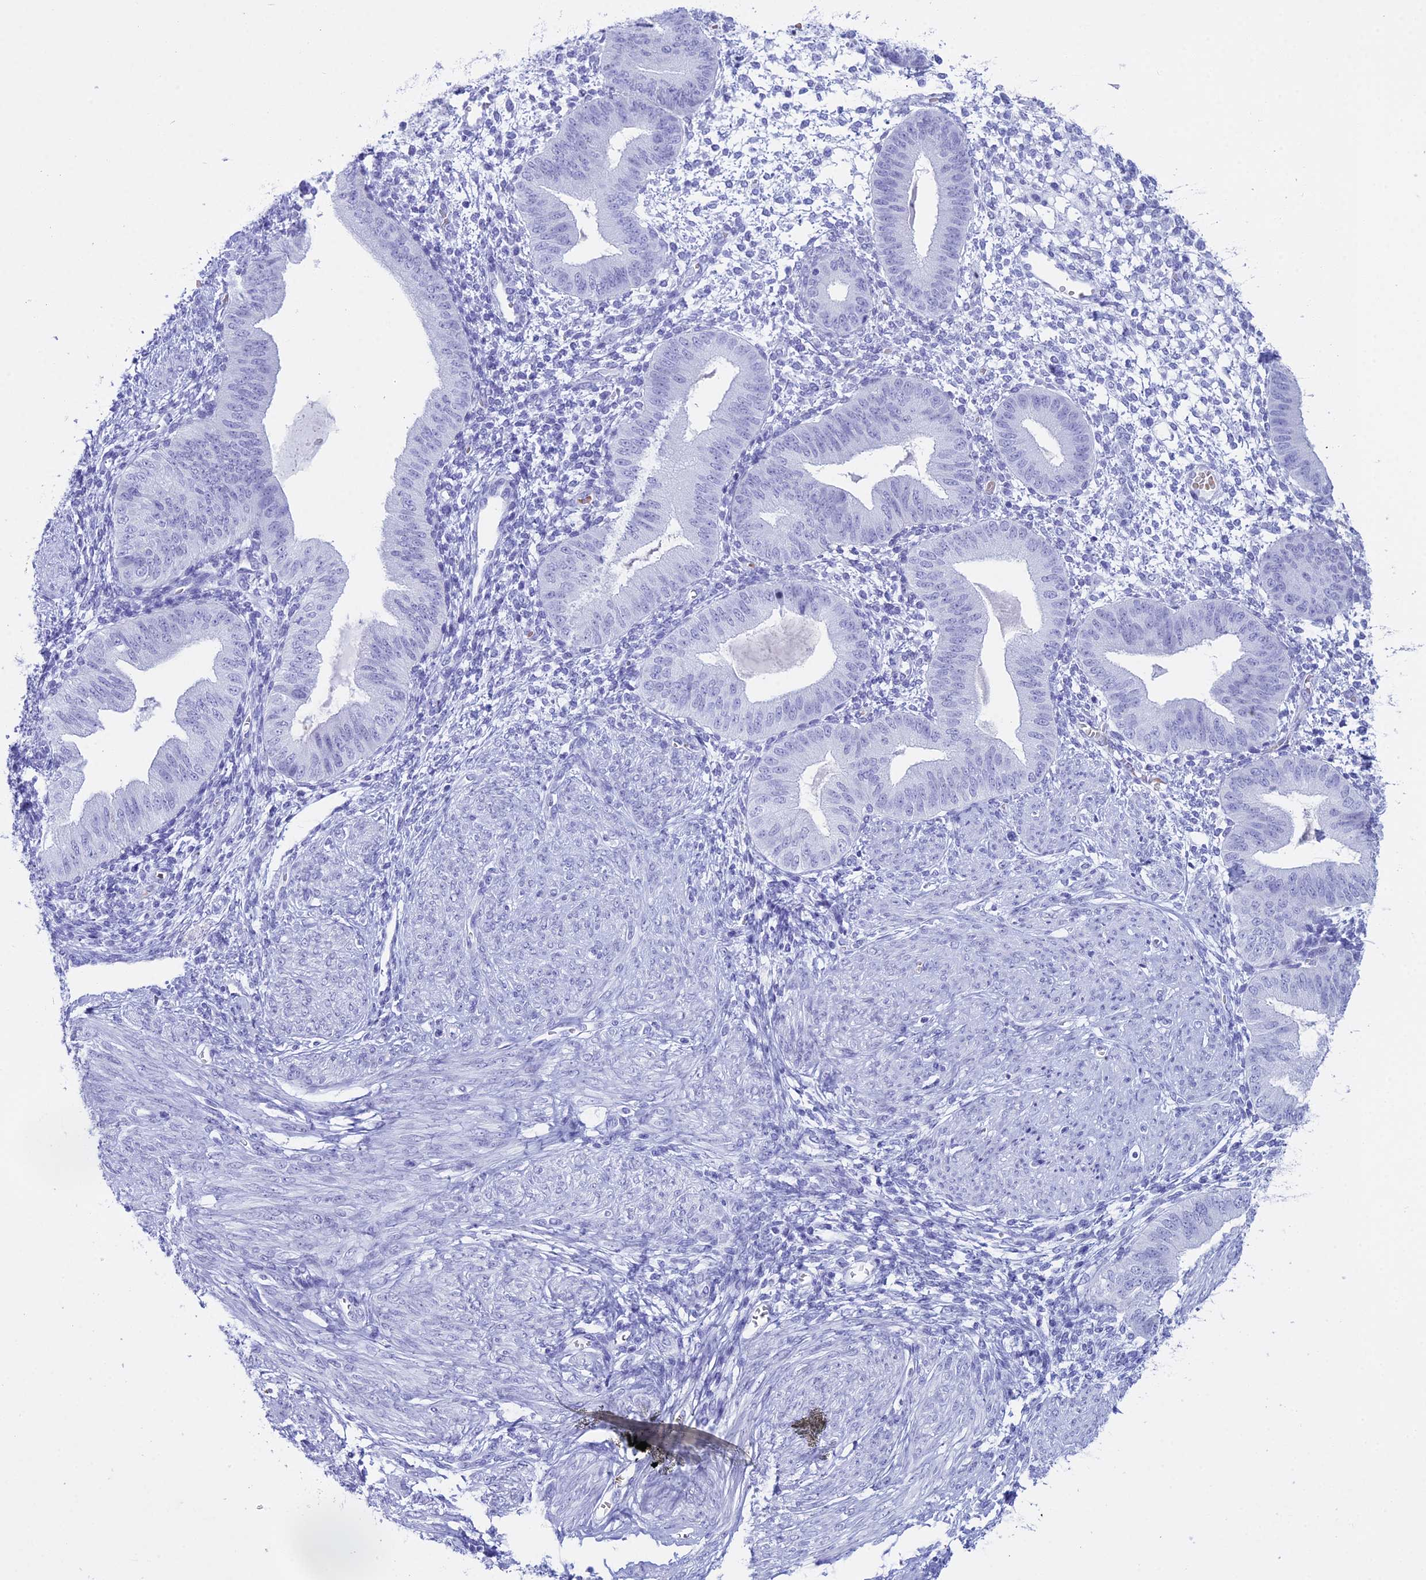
{"staining": {"intensity": "negative", "quantity": "none", "location": "none"}, "tissue": "endometrium", "cell_type": "Cells in endometrial stroma", "image_type": "normal", "snomed": [{"axis": "morphology", "description": "Normal tissue, NOS"}, {"axis": "topography", "description": "Endometrium"}], "caption": "The micrograph reveals no staining of cells in endometrial stroma in normal endometrium. (DAB immunohistochemistry (IHC), high magnification).", "gene": "RNPS1", "patient": {"sex": "female", "age": 49}}